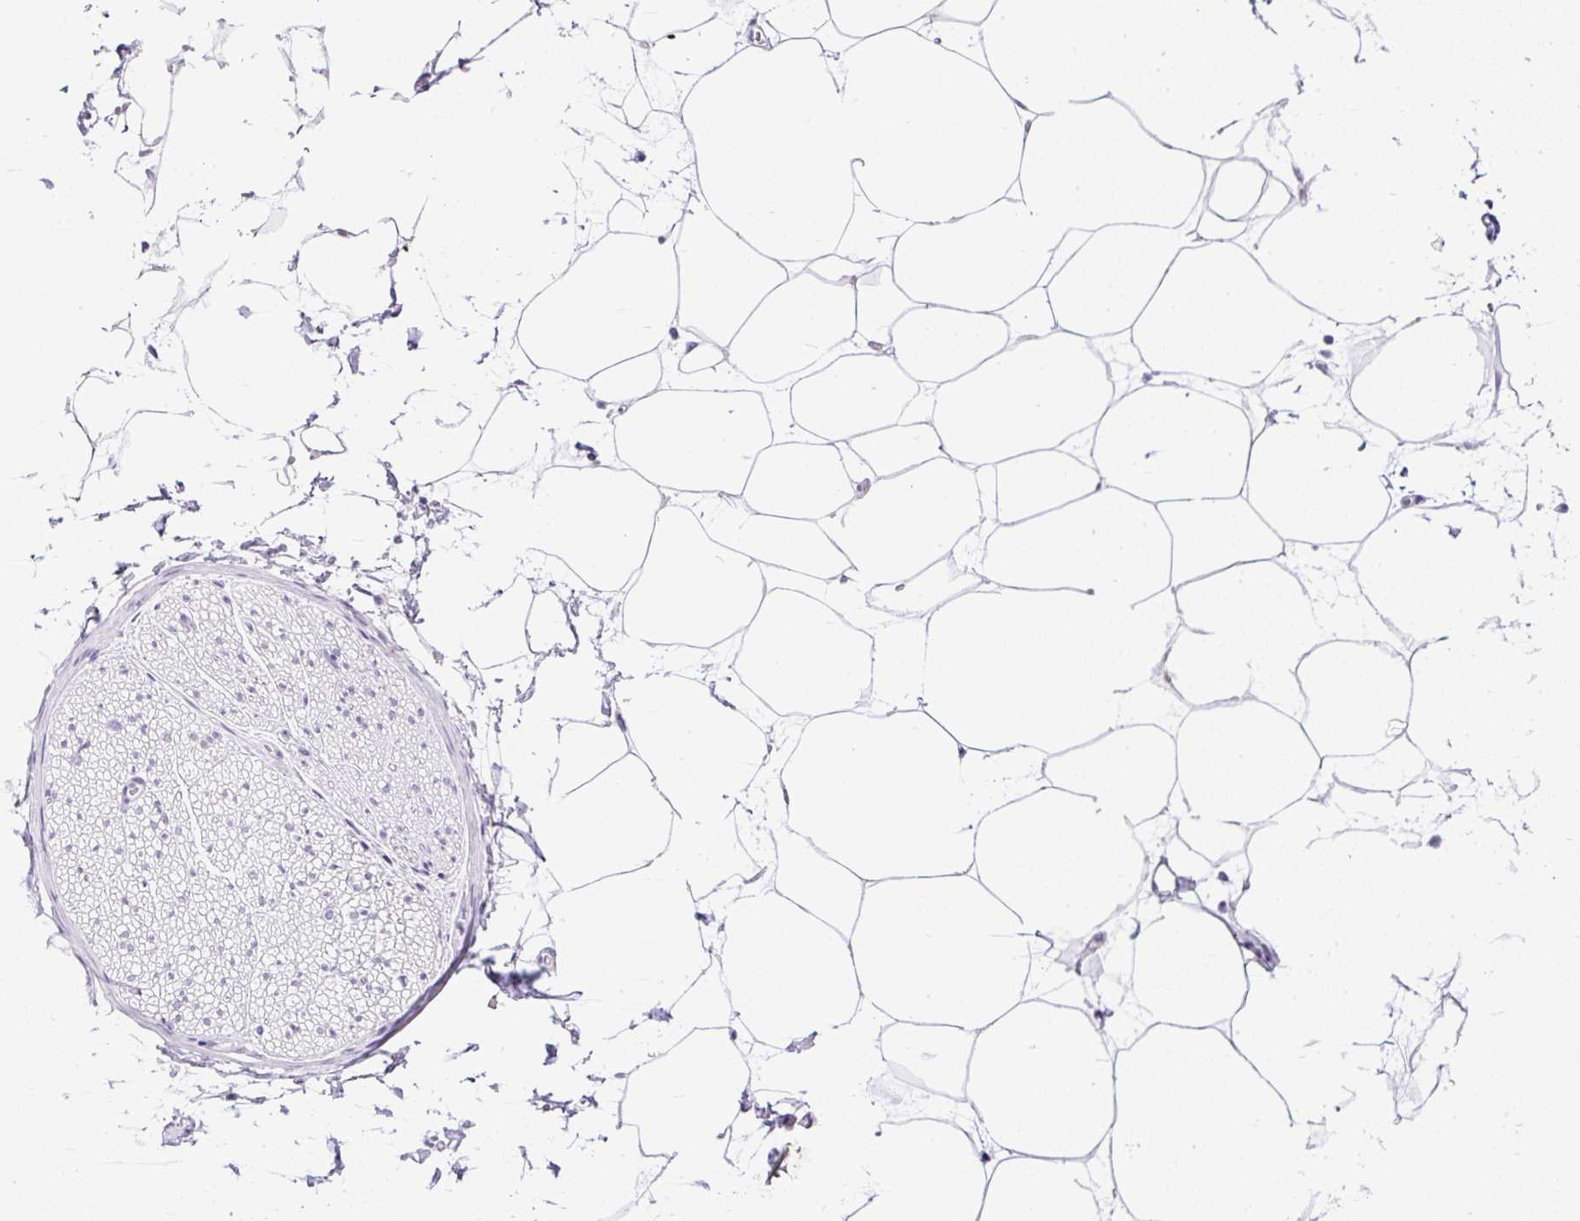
{"staining": {"intensity": "negative", "quantity": "none", "location": "none"}, "tissue": "adipose tissue", "cell_type": "Adipocytes", "image_type": "normal", "snomed": [{"axis": "morphology", "description": "Normal tissue, NOS"}, {"axis": "topography", "description": "Adipose tissue"}, {"axis": "topography", "description": "Vascular tissue"}, {"axis": "topography", "description": "Rectum"}, {"axis": "topography", "description": "Peripheral nerve tissue"}], "caption": "Immunohistochemical staining of unremarkable adipose tissue shows no significant staining in adipocytes. (Immunohistochemistry, brightfield microscopy, high magnification).", "gene": "WNT10B", "patient": {"sex": "female", "age": 69}}